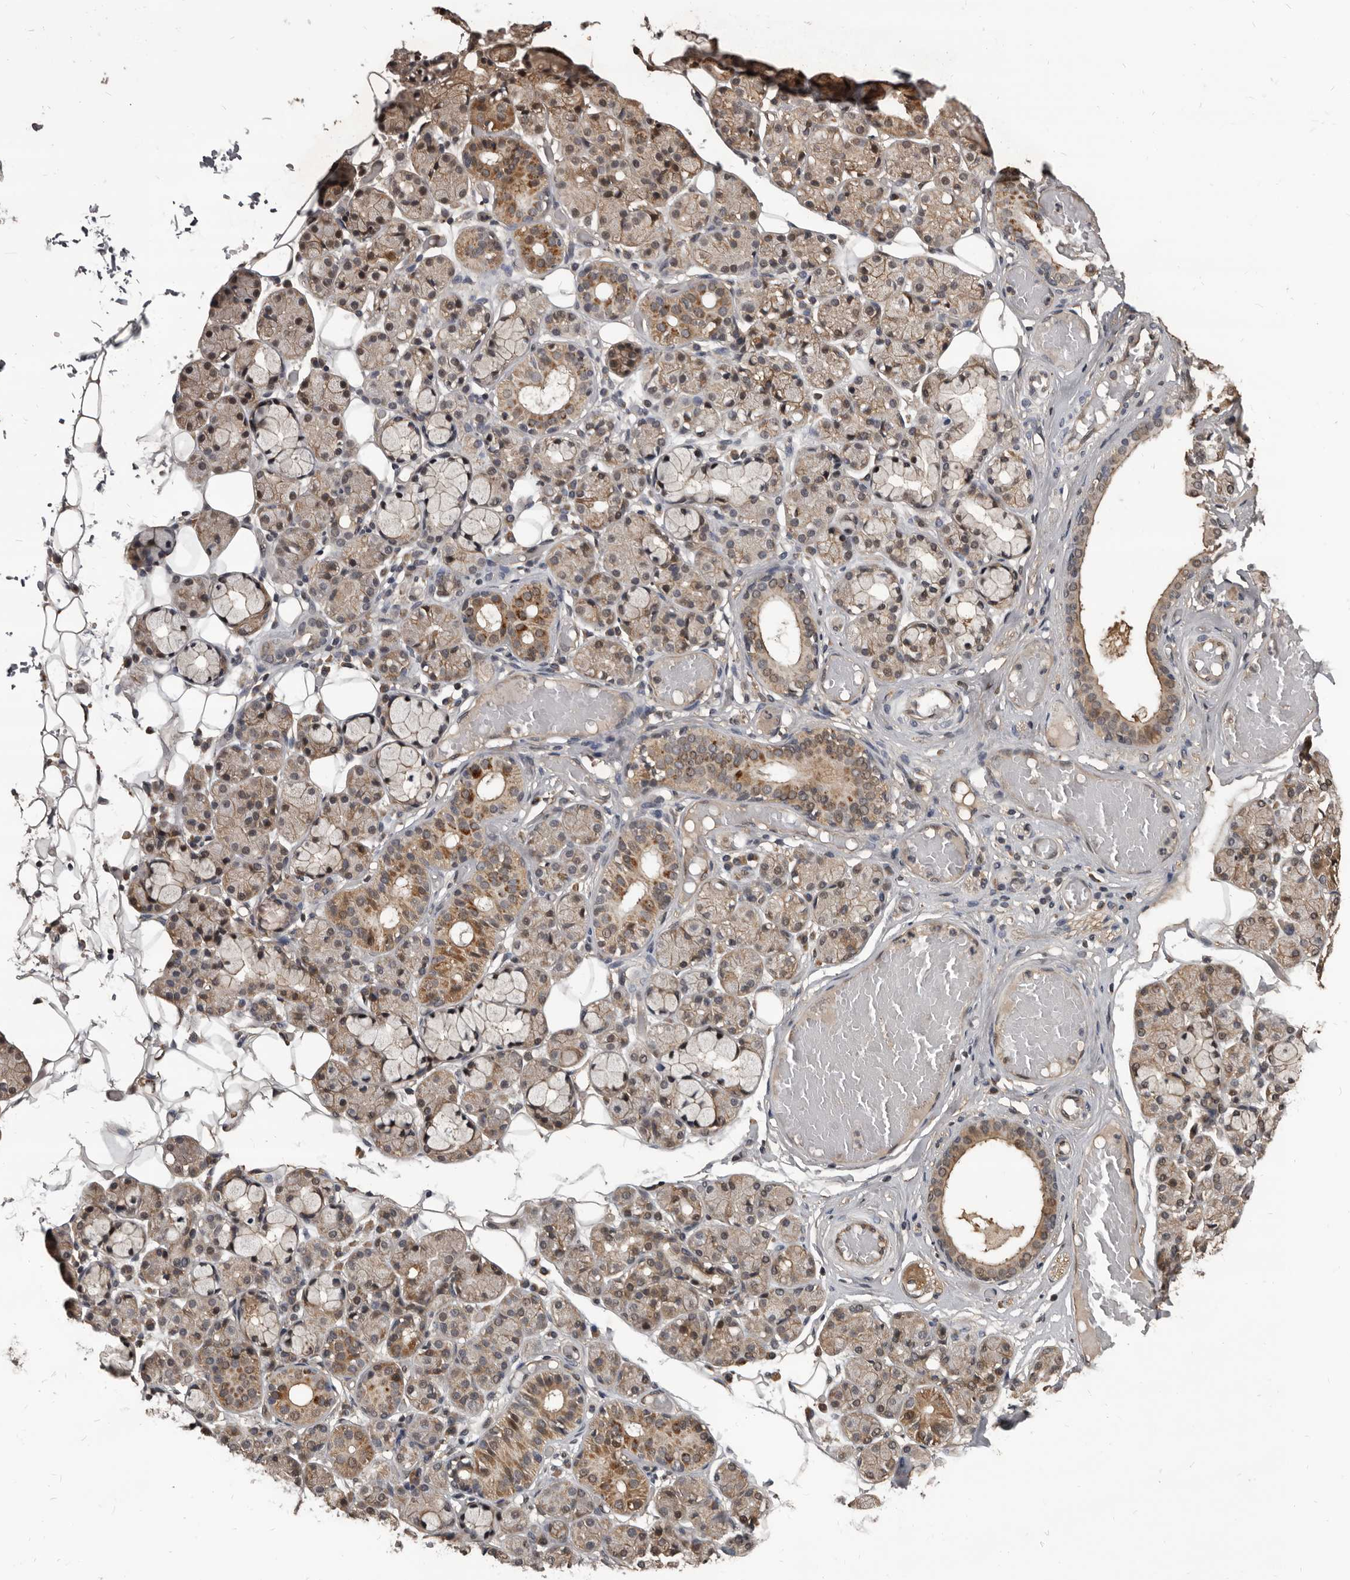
{"staining": {"intensity": "moderate", "quantity": "25%-75%", "location": "cytoplasmic/membranous,nuclear"}, "tissue": "salivary gland", "cell_type": "Glandular cells", "image_type": "normal", "snomed": [{"axis": "morphology", "description": "Normal tissue, NOS"}, {"axis": "topography", "description": "Salivary gland"}], "caption": "Moderate cytoplasmic/membranous,nuclear protein positivity is seen in approximately 25%-75% of glandular cells in salivary gland.", "gene": "AHR", "patient": {"sex": "male", "age": 63}}